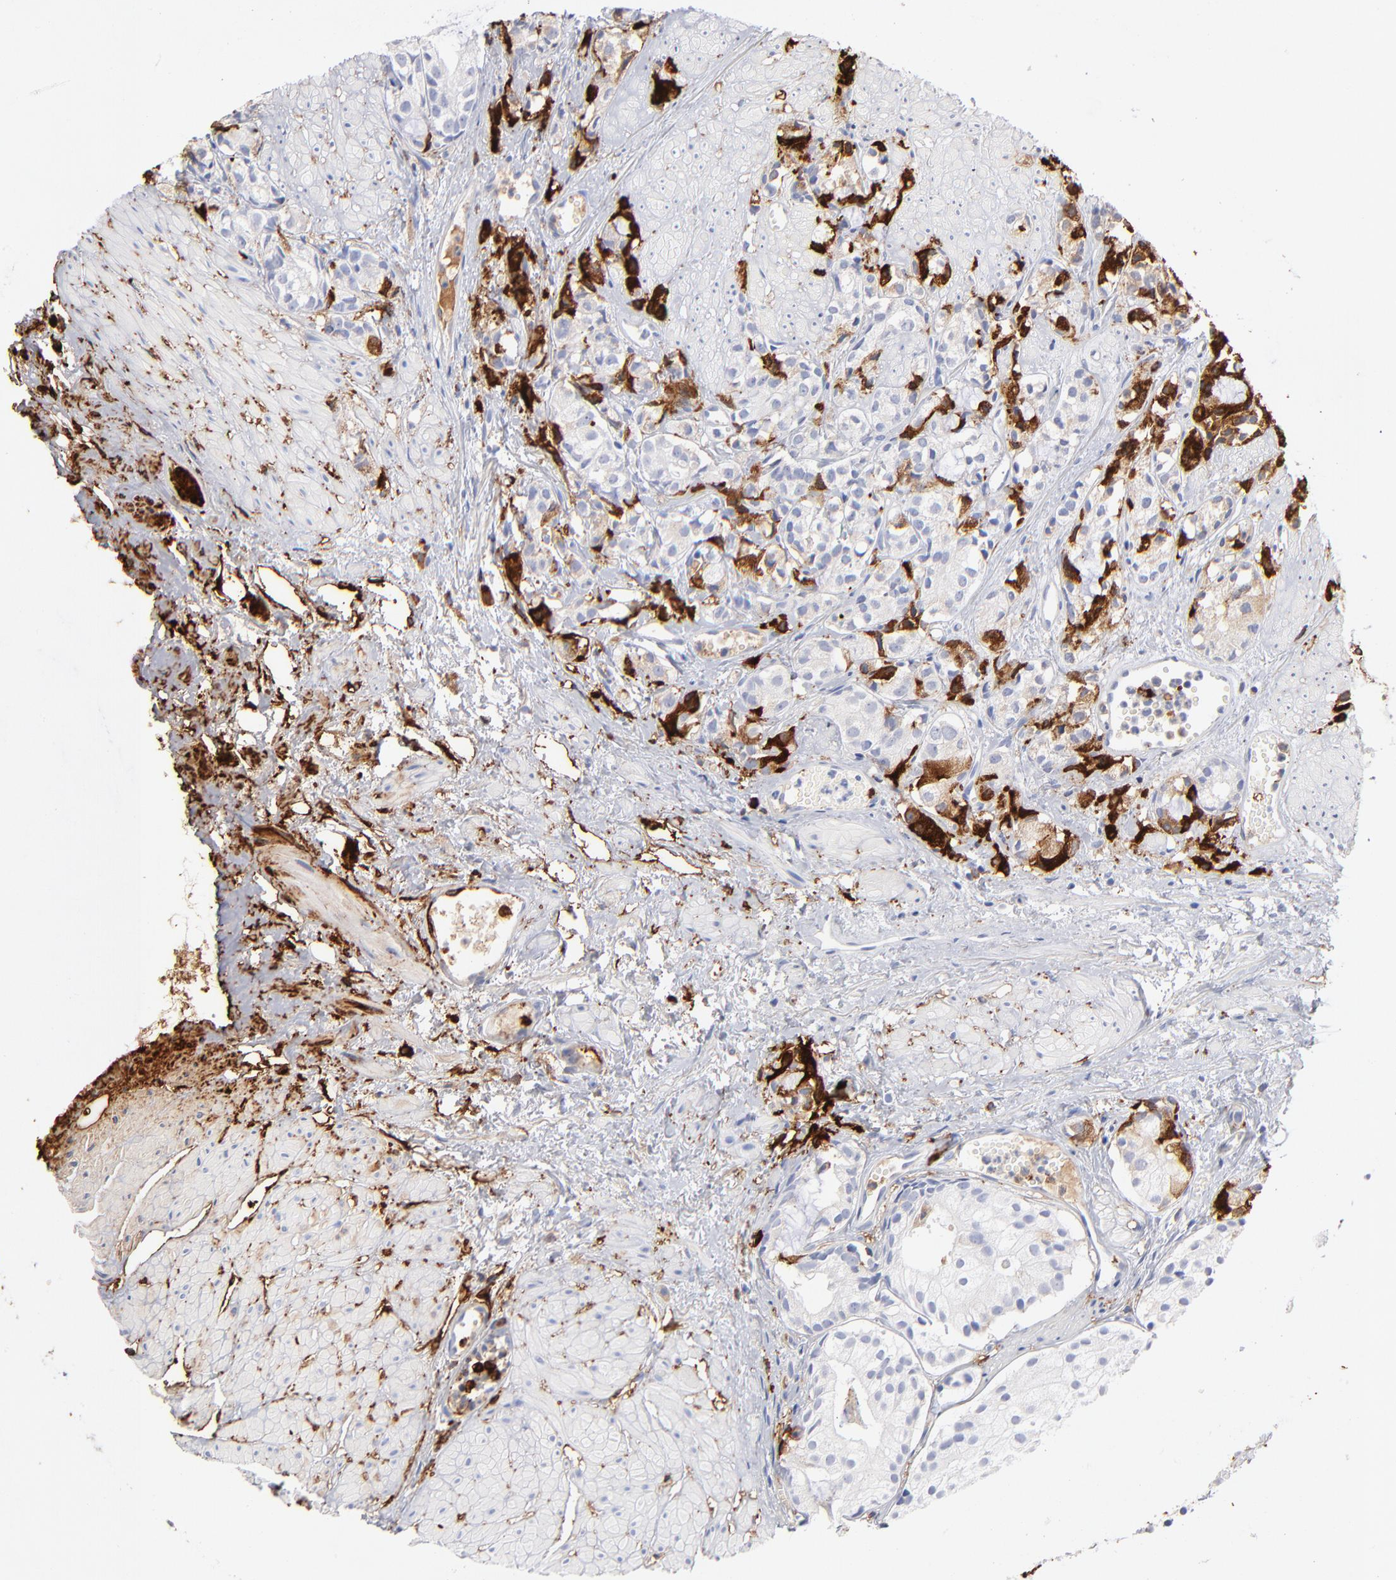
{"staining": {"intensity": "negative", "quantity": "none", "location": "none"}, "tissue": "prostate cancer", "cell_type": "Tumor cells", "image_type": "cancer", "snomed": [{"axis": "morphology", "description": "Adenocarcinoma, High grade"}, {"axis": "topography", "description": "Prostate"}], "caption": "Photomicrograph shows no protein expression in tumor cells of prostate high-grade adenocarcinoma tissue.", "gene": "APOH", "patient": {"sex": "male", "age": 85}}